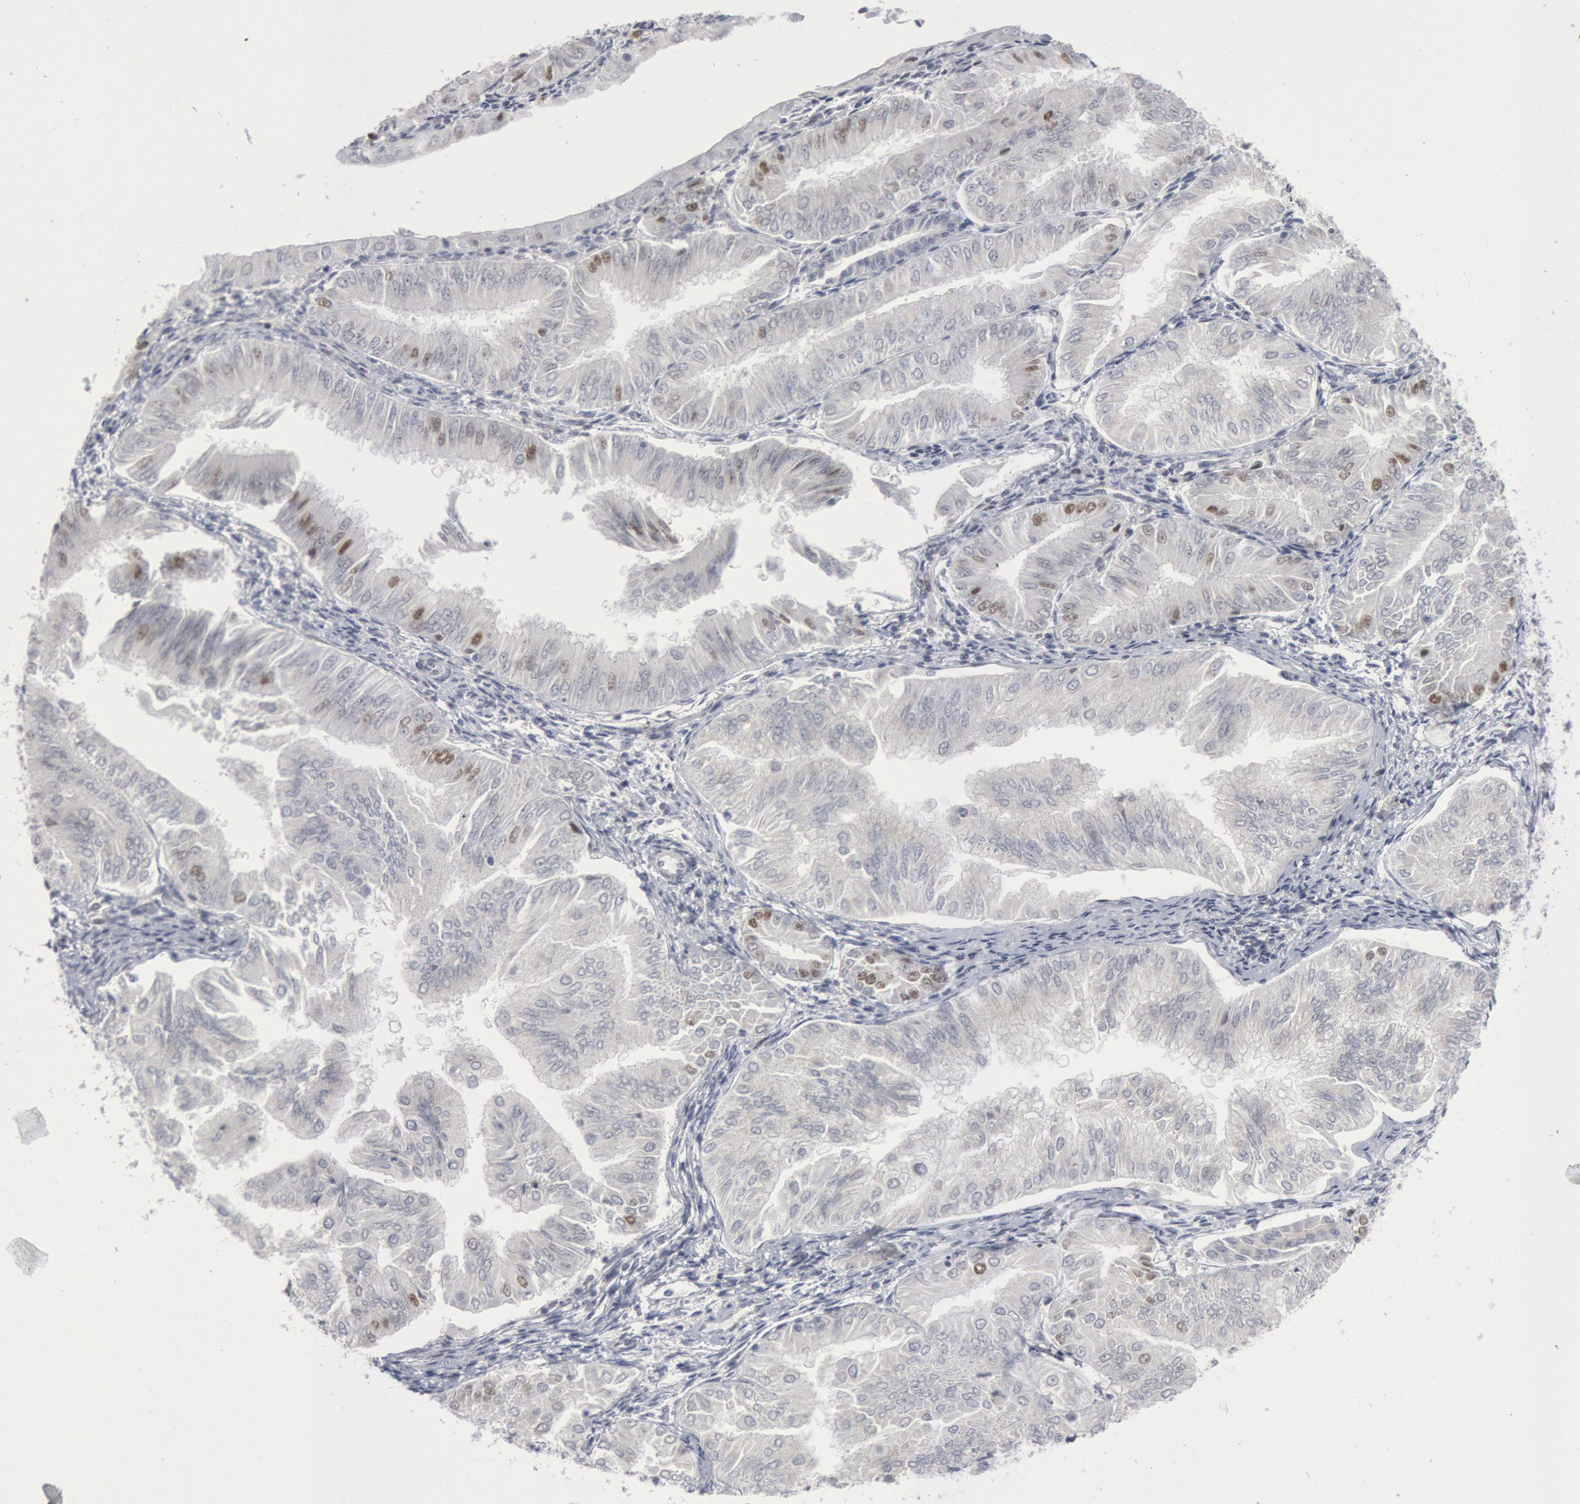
{"staining": {"intensity": "negative", "quantity": "none", "location": "none"}, "tissue": "endometrial cancer", "cell_type": "Tumor cells", "image_type": "cancer", "snomed": [{"axis": "morphology", "description": "Adenocarcinoma, NOS"}, {"axis": "topography", "description": "Endometrium"}], "caption": "Tumor cells are negative for protein expression in human adenocarcinoma (endometrial).", "gene": "WDHD1", "patient": {"sex": "female", "age": 53}}